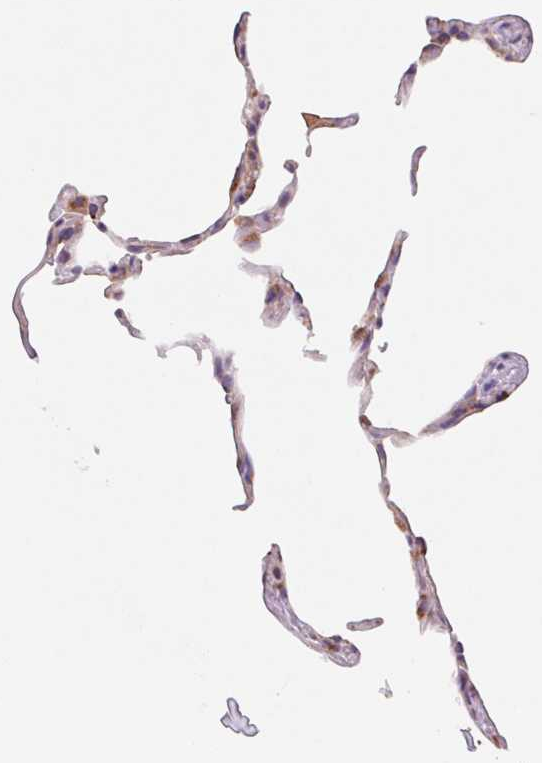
{"staining": {"intensity": "weak", "quantity": "25%-75%", "location": "cytoplasmic/membranous"}, "tissue": "lung", "cell_type": "Alveolar cells", "image_type": "normal", "snomed": [{"axis": "morphology", "description": "Normal tissue, NOS"}, {"axis": "topography", "description": "Lung"}], "caption": "A low amount of weak cytoplasmic/membranous staining is seen in about 25%-75% of alveolar cells in benign lung.", "gene": "RAB1A", "patient": {"sex": "female", "age": 57}}